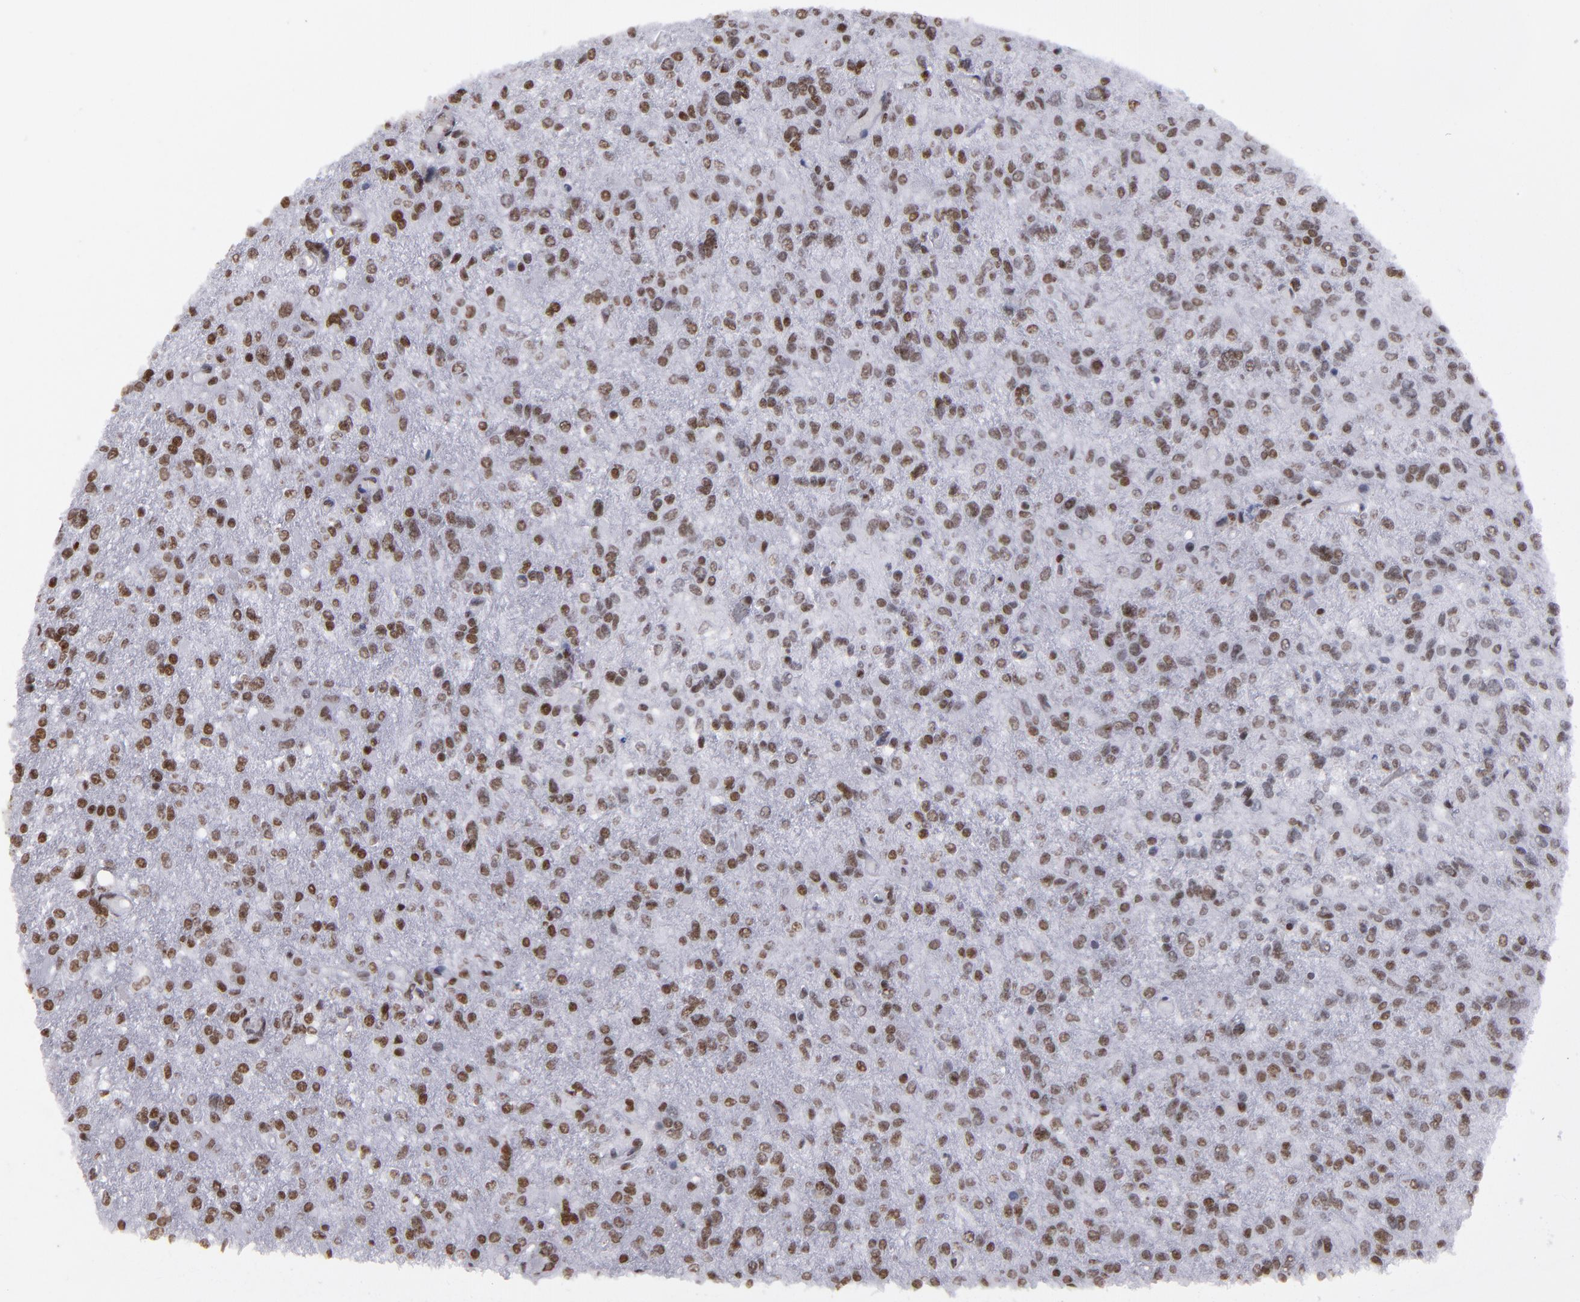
{"staining": {"intensity": "moderate", "quantity": ">75%", "location": "nuclear"}, "tissue": "glioma", "cell_type": "Tumor cells", "image_type": "cancer", "snomed": [{"axis": "morphology", "description": "Glioma, malignant, High grade"}, {"axis": "topography", "description": "Cerebral cortex"}], "caption": "Immunohistochemistry photomicrograph of glioma stained for a protein (brown), which demonstrates medium levels of moderate nuclear positivity in about >75% of tumor cells.", "gene": "TERF2", "patient": {"sex": "male", "age": 76}}